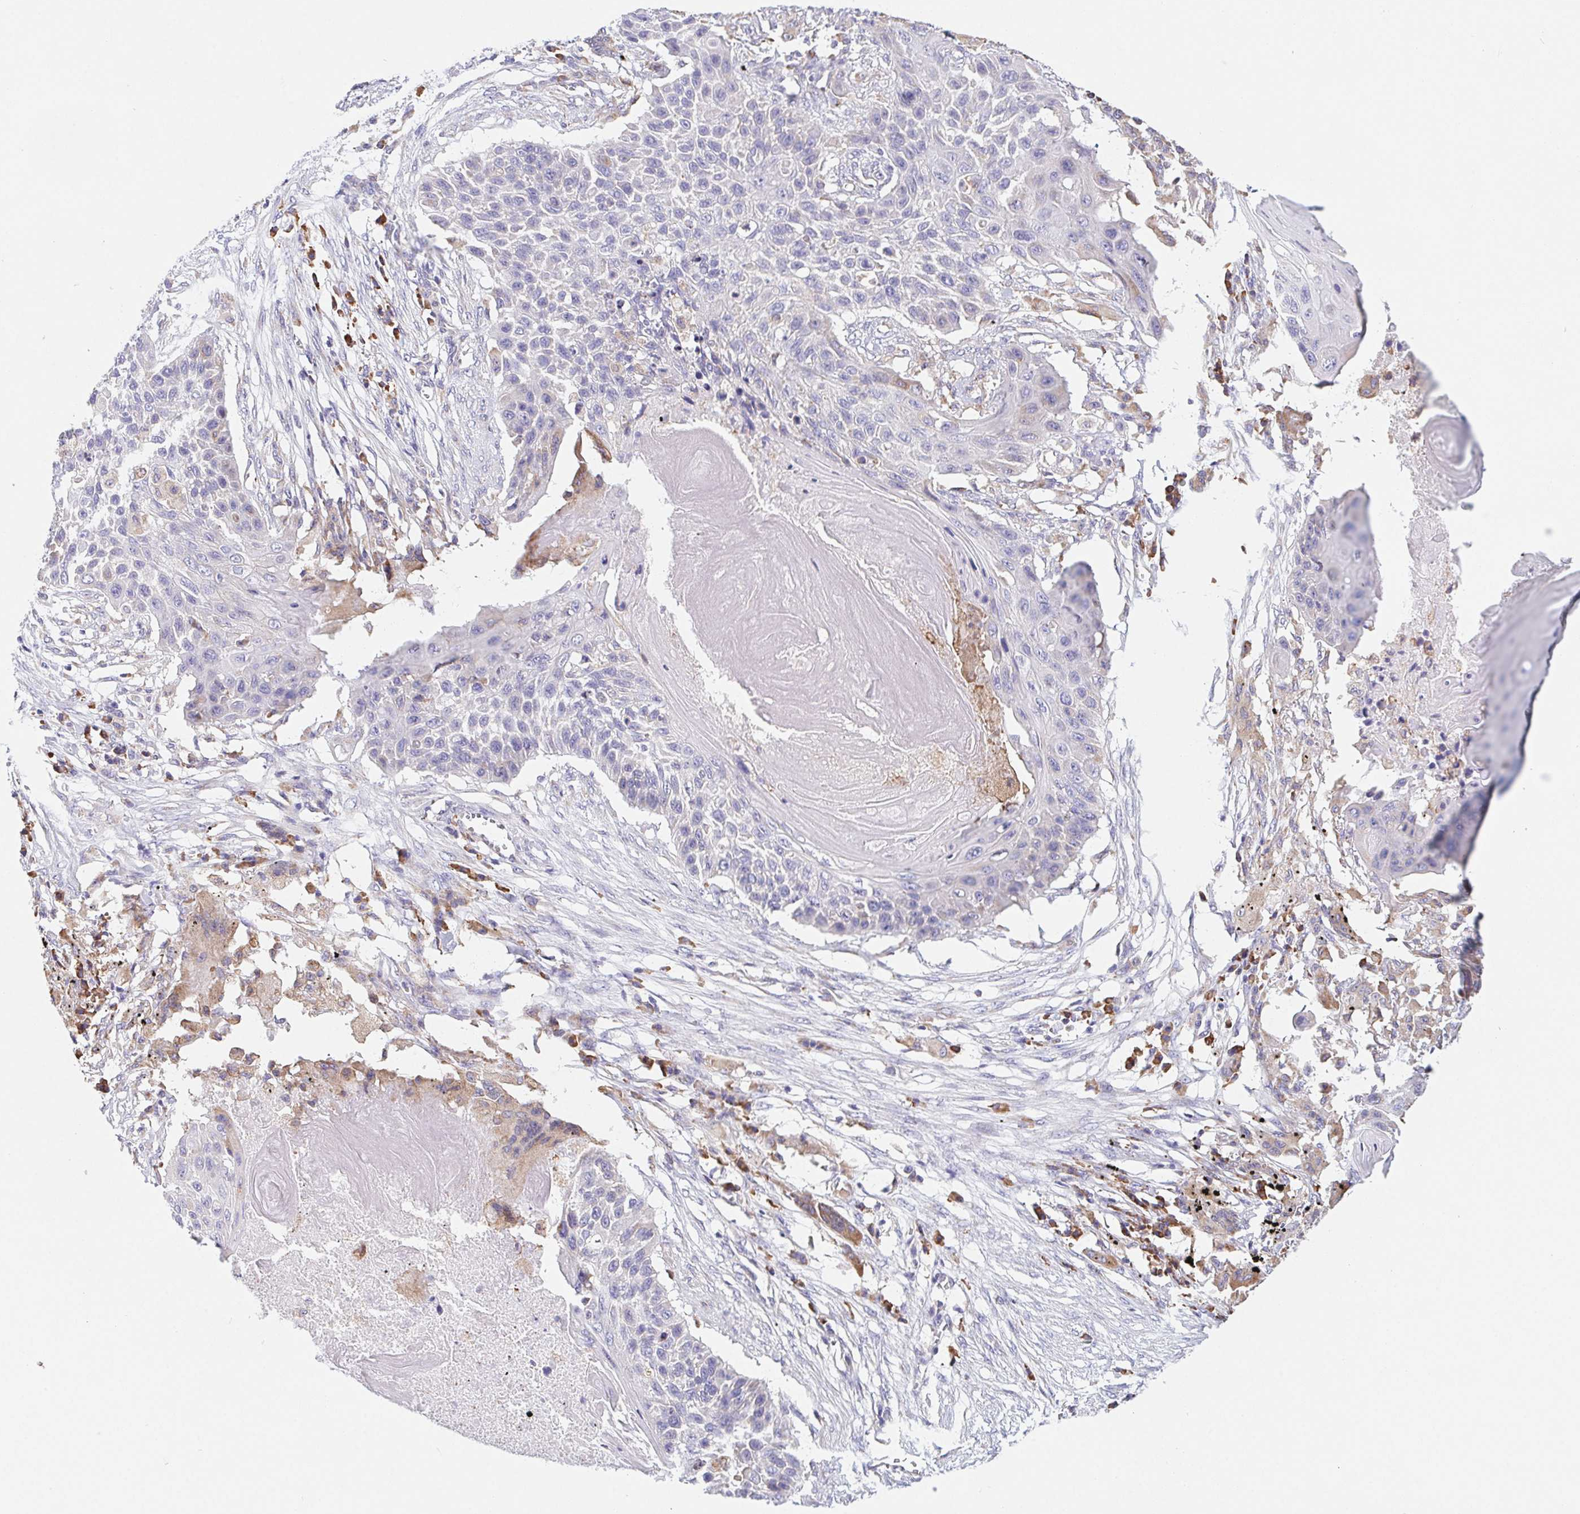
{"staining": {"intensity": "moderate", "quantity": "<25%", "location": "cytoplasmic/membranous"}, "tissue": "lung cancer", "cell_type": "Tumor cells", "image_type": "cancer", "snomed": [{"axis": "morphology", "description": "Squamous cell carcinoma, NOS"}, {"axis": "topography", "description": "Lung"}], "caption": "This histopathology image reveals immunohistochemistry (IHC) staining of human lung cancer (squamous cell carcinoma), with low moderate cytoplasmic/membranous expression in about <25% of tumor cells.", "gene": "ADAM8", "patient": {"sex": "male", "age": 78}}